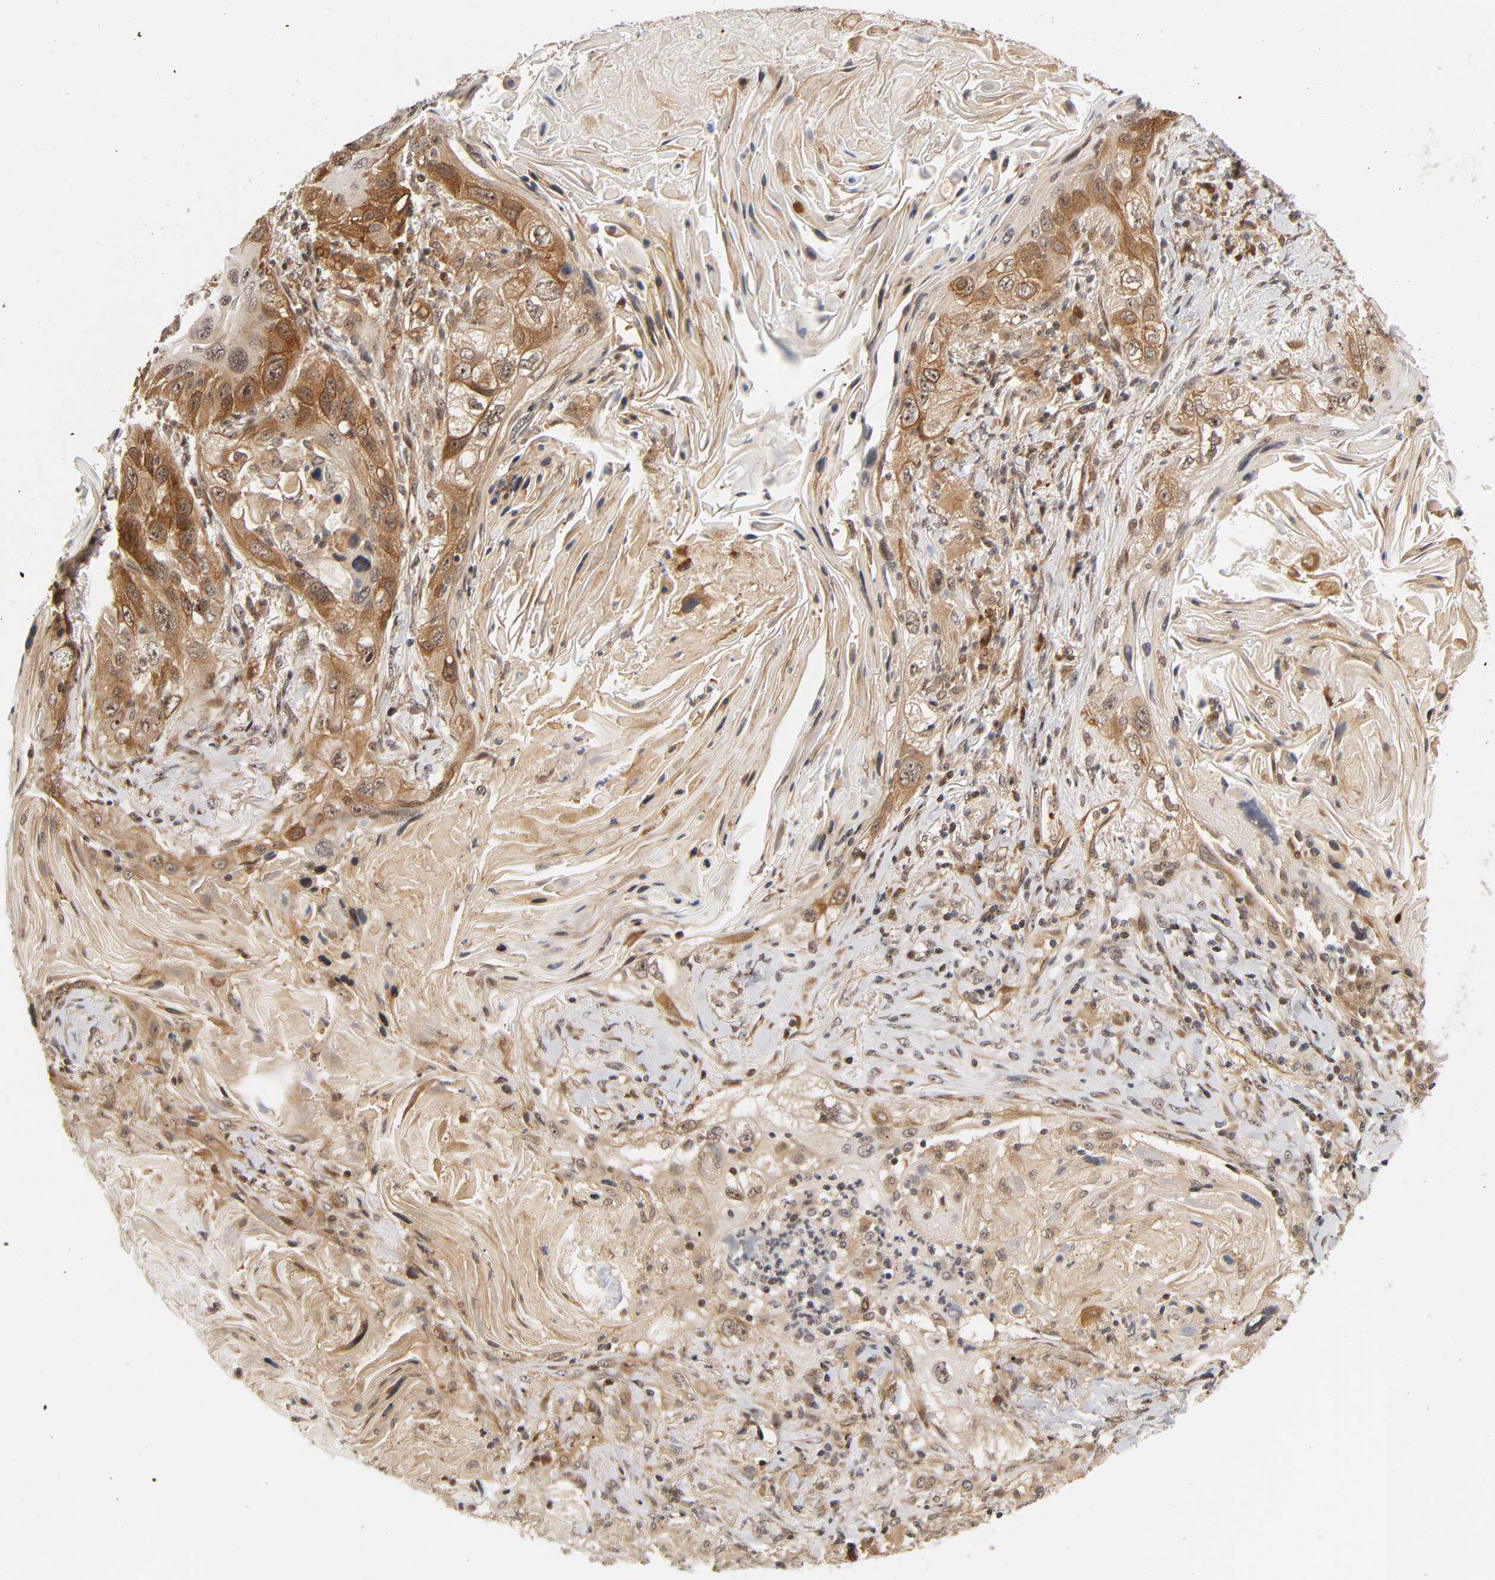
{"staining": {"intensity": "moderate", "quantity": ">75%", "location": "cytoplasmic/membranous"}, "tissue": "lung cancer", "cell_type": "Tumor cells", "image_type": "cancer", "snomed": [{"axis": "morphology", "description": "Squamous cell carcinoma, NOS"}, {"axis": "topography", "description": "Lung"}], "caption": "A high-resolution image shows immunohistochemistry staining of lung cancer (squamous cell carcinoma), which reveals moderate cytoplasmic/membranous positivity in about >75% of tumor cells.", "gene": "IQCJ-SCHIP1", "patient": {"sex": "female", "age": 67}}